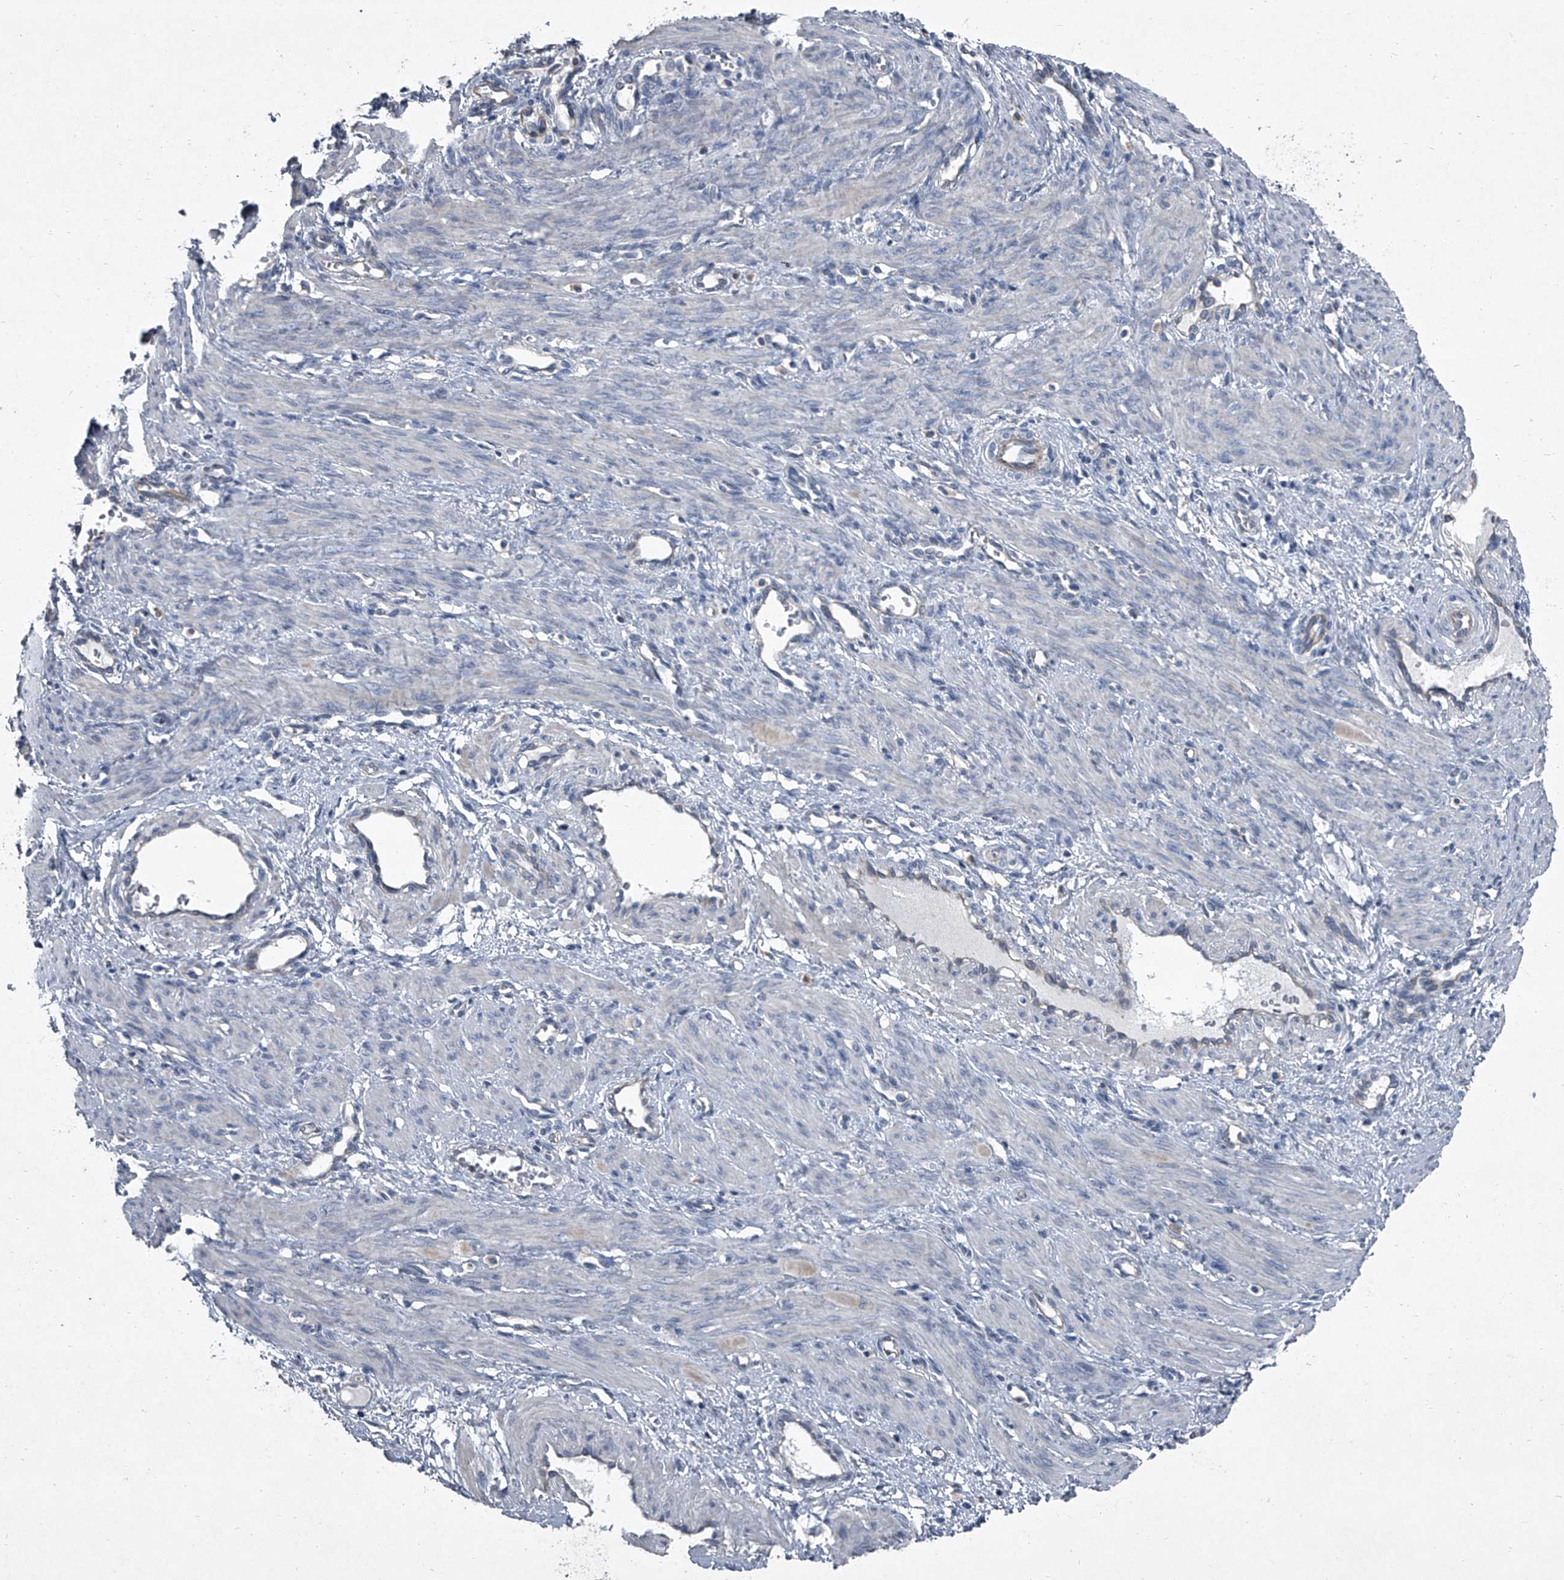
{"staining": {"intensity": "negative", "quantity": "none", "location": "none"}, "tissue": "smooth muscle", "cell_type": "Smooth muscle cells", "image_type": "normal", "snomed": [{"axis": "morphology", "description": "Normal tissue, NOS"}, {"axis": "topography", "description": "Endometrium"}], "caption": "The histopathology image displays no staining of smooth muscle cells in benign smooth muscle.", "gene": "HEPHL1", "patient": {"sex": "female", "age": 33}}